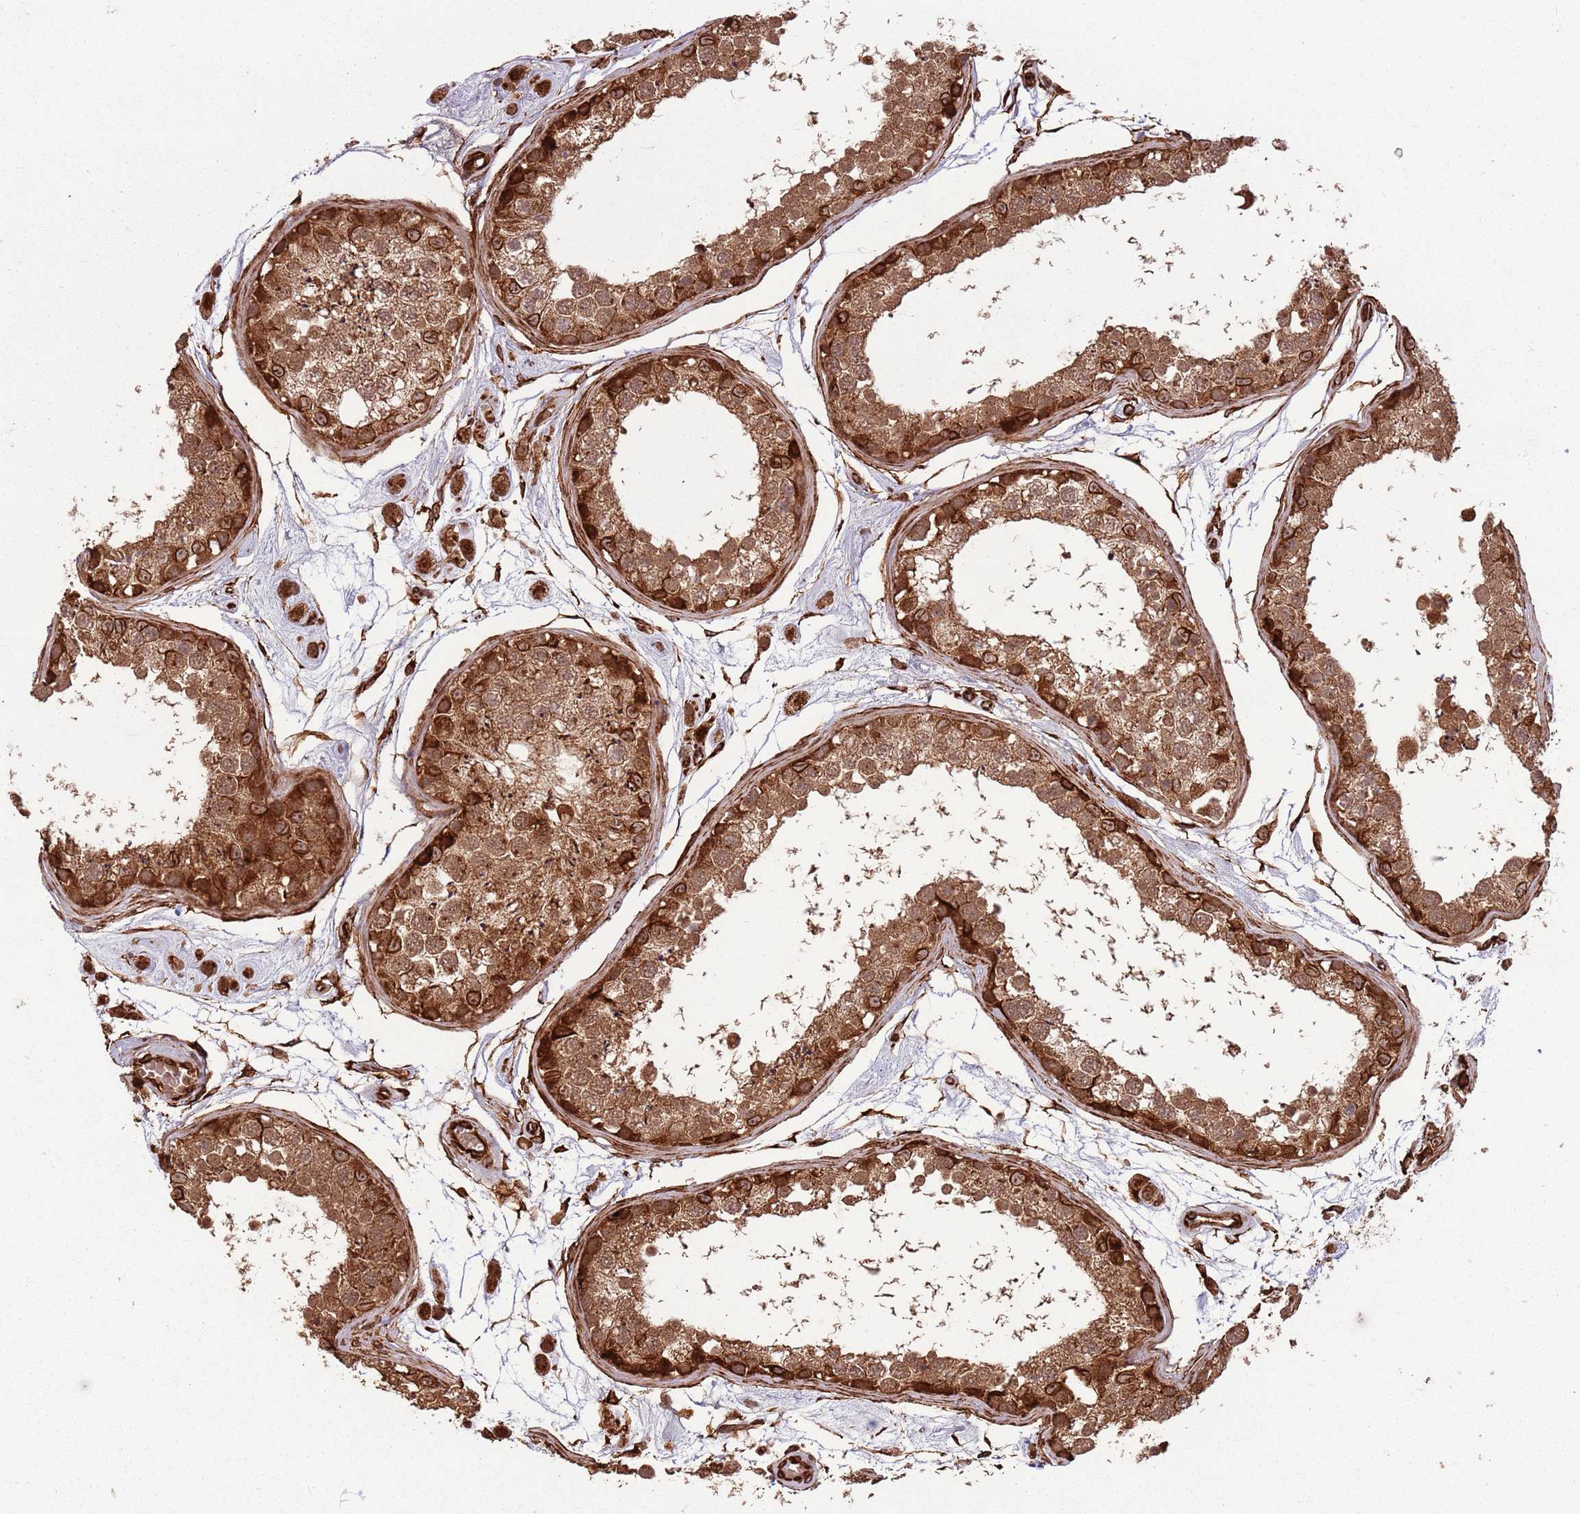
{"staining": {"intensity": "strong", "quantity": ">75%", "location": "cytoplasmic/membranous,nuclear"}, "tissue": "testis", "cell_type": "Cells in seminiferous ducts", "image_type": "normal", "snomed": [{"axis": "morphology", "description": "Normal tissue, NOS"}, {"axis": "topography", "description": "Testis"}], "caption": "Immunohistochemical staining of normal testis demonstrates >75% levels of strong cytoplasmic/membranous,nuclear protein positivity in about >75% of cells in seminiferous ducts.", "gene": "ADAMTS3", "patient": {"sex": "male", "age": 25}}